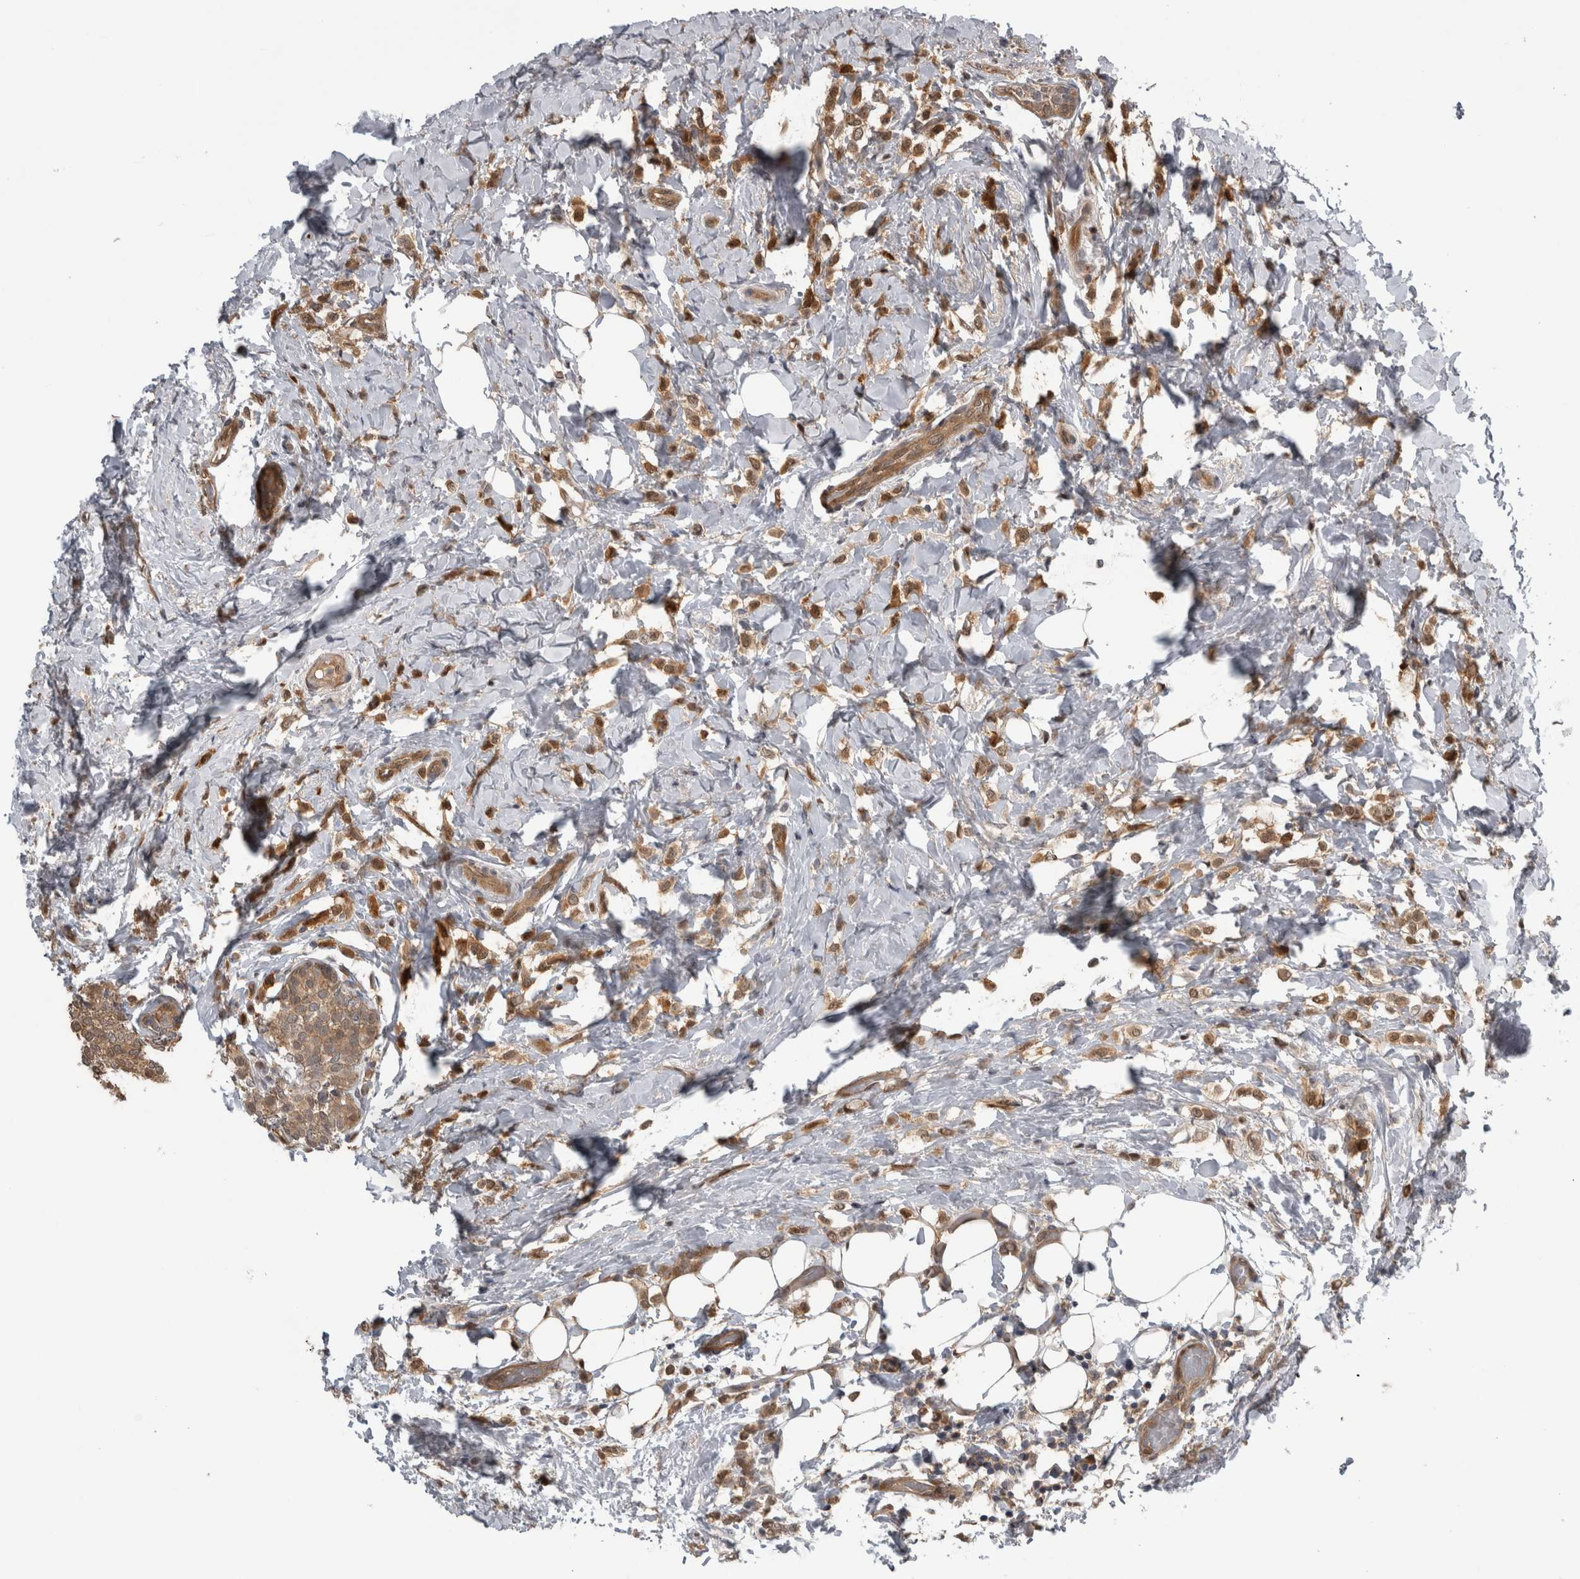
{"staining": {"intensity": "moderate", "quantity": ">75%", "location": "cytoplasmic/membranous,nuclear"}, "tissue": "breast cancer", "cell_type": "Tumor cells", "image_type": "cancer", "snomed": [{"axis": "morphology", "description": "Lobular carcinoma"}, {"axis": "topography", "description": "Breast"}], "caption": "This micrograph demonstrates immunohistochemistry (IHC) staining of breast lobular carcinoma, with medium moderate cytoplasmic/membranous and nuclear staining in approximately >75% of tumor cells.", "gene": "NAPRT", "patient": {"sex": "female", "age": 50}}